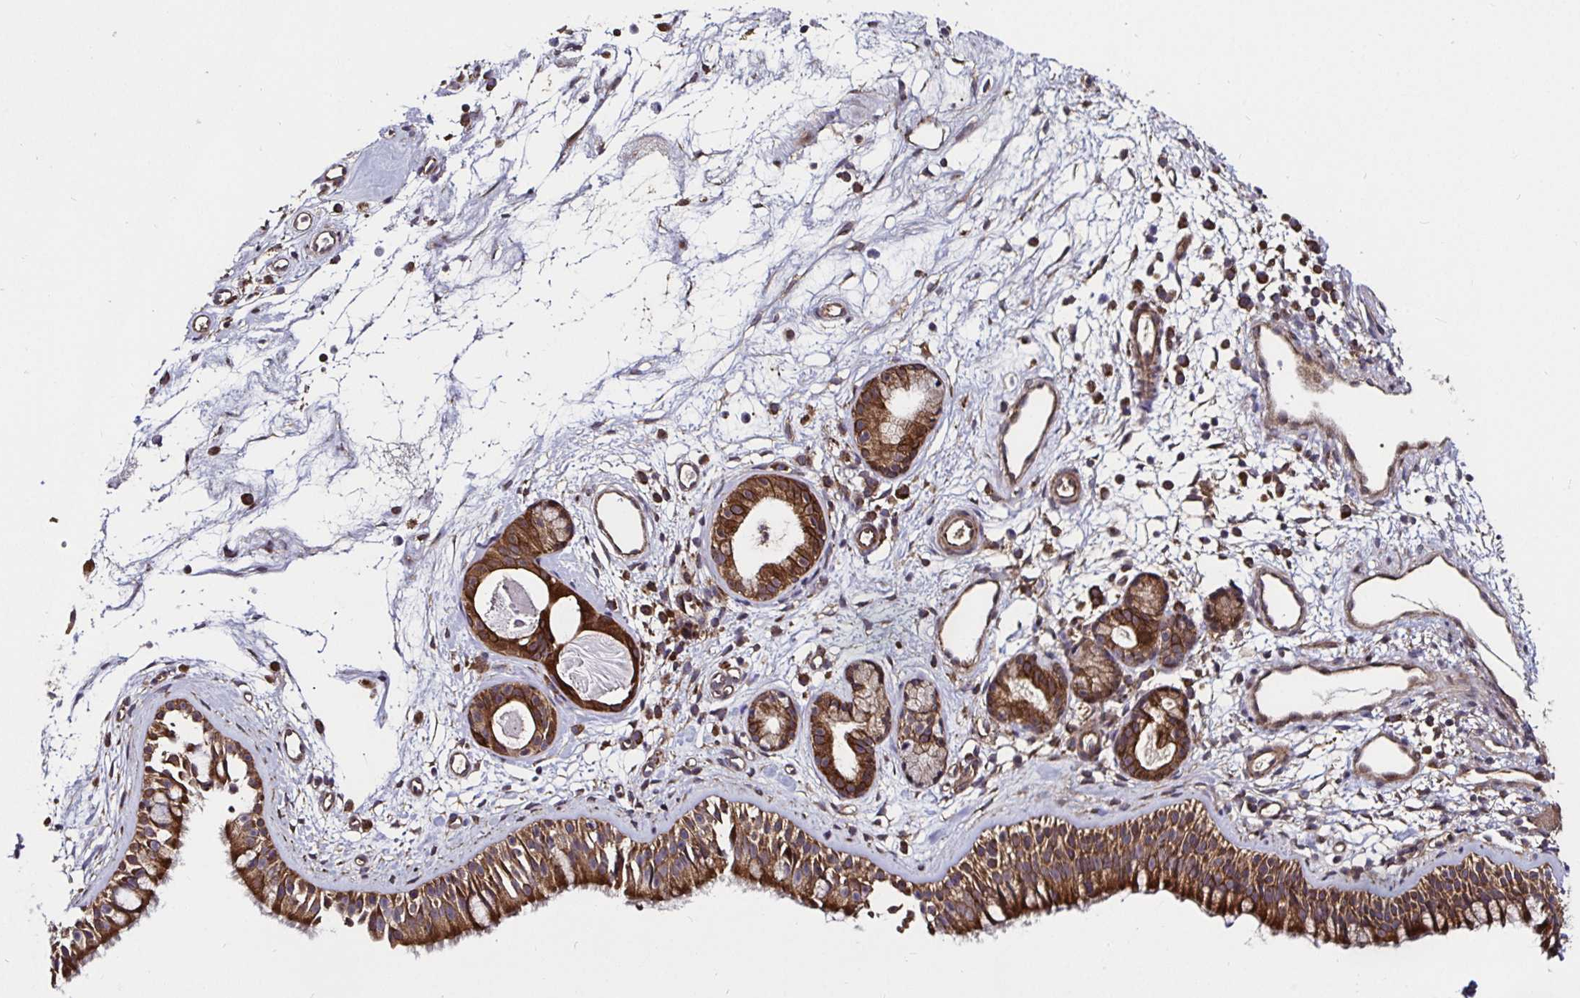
{"staining": {"intensity": "strong", "quantity": ">75%", "location": "cytoplasmic/membranous"}, "tissue": "nasopharynx", "cell_type": "Respiratory epithelial cells", "image_type": "normal", "snomed": [{"axis": "morphology", "description": "Normal tissue, NOS"}, {"axis": "topography", "description": "Nasopharynx"}], "caption": "Respiratory epithelial cells display high levels of strong cytoplasmic/membranous expression in approximately >75% of cells in normal human nasopharynx.", "gene": "MLST8", "patient": {"sex": "female", "age": 70}}